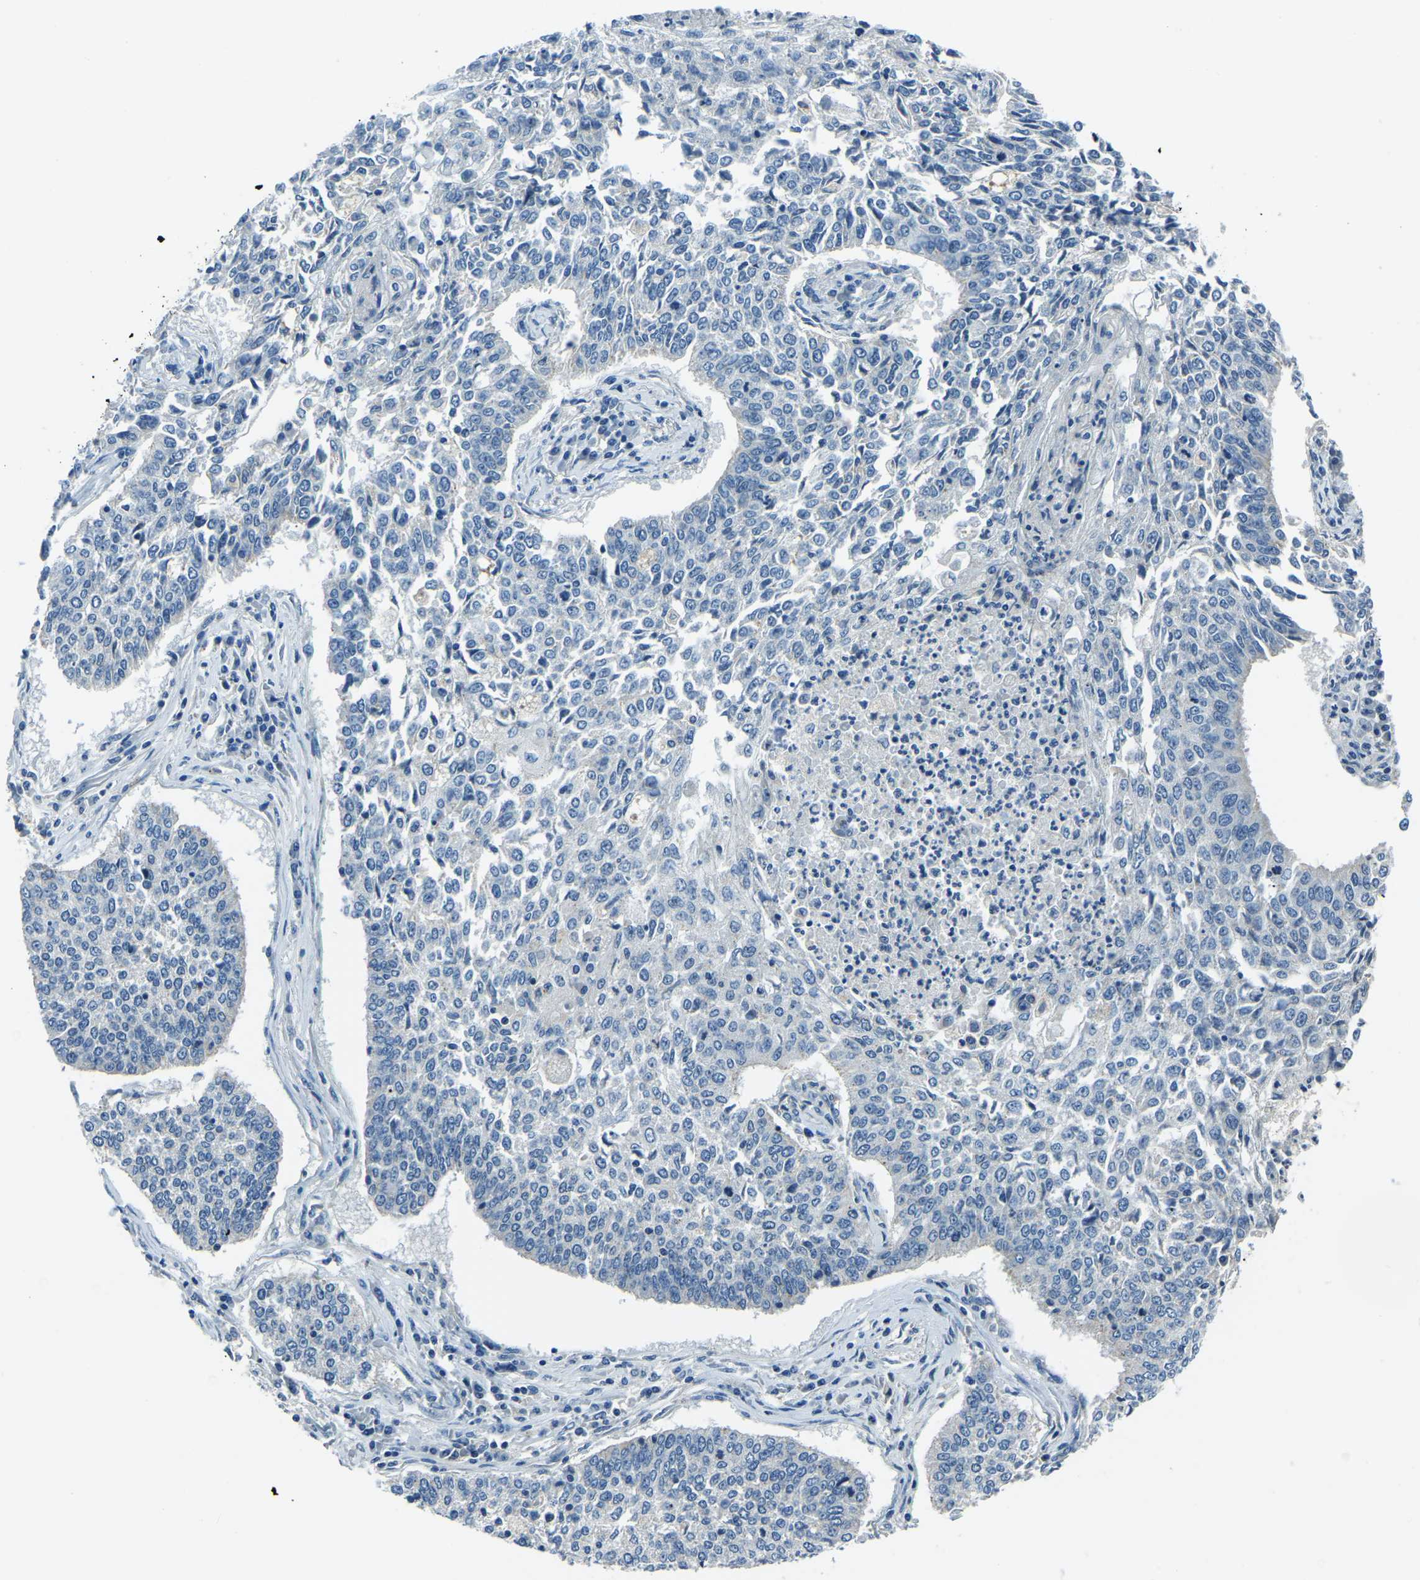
{"staining": {"intensity": "negative", "quantity": "none", "location": "none"}, "tissue": "lung cancer", "cell_type": "Tumor cells", "image_type": "cancer", "snomed": [{"axis": "morphology", "description": "Normal tissue, NOS"}, {"axis": "morphology", "description": "Squamous cell carcinoma, NOS"}, {"axis": "topography", "description": "Cartilage tissue"}, {"axis": "topography", "description": "Bronchus"}, {"axis": "topography", "description": "Lung"}], "caption": "A high-resolution photomicrograph shows immunohistochemistry staining of squamous cell carcinoma (lung), which demonstrates no significant positivity in tumor cells. The staining is performed using DAB brown chromogen with nuclei counter-stained in using hematoxylin.", "gene": "RRP1", "patient": {"sex": "female", "age": 49}}